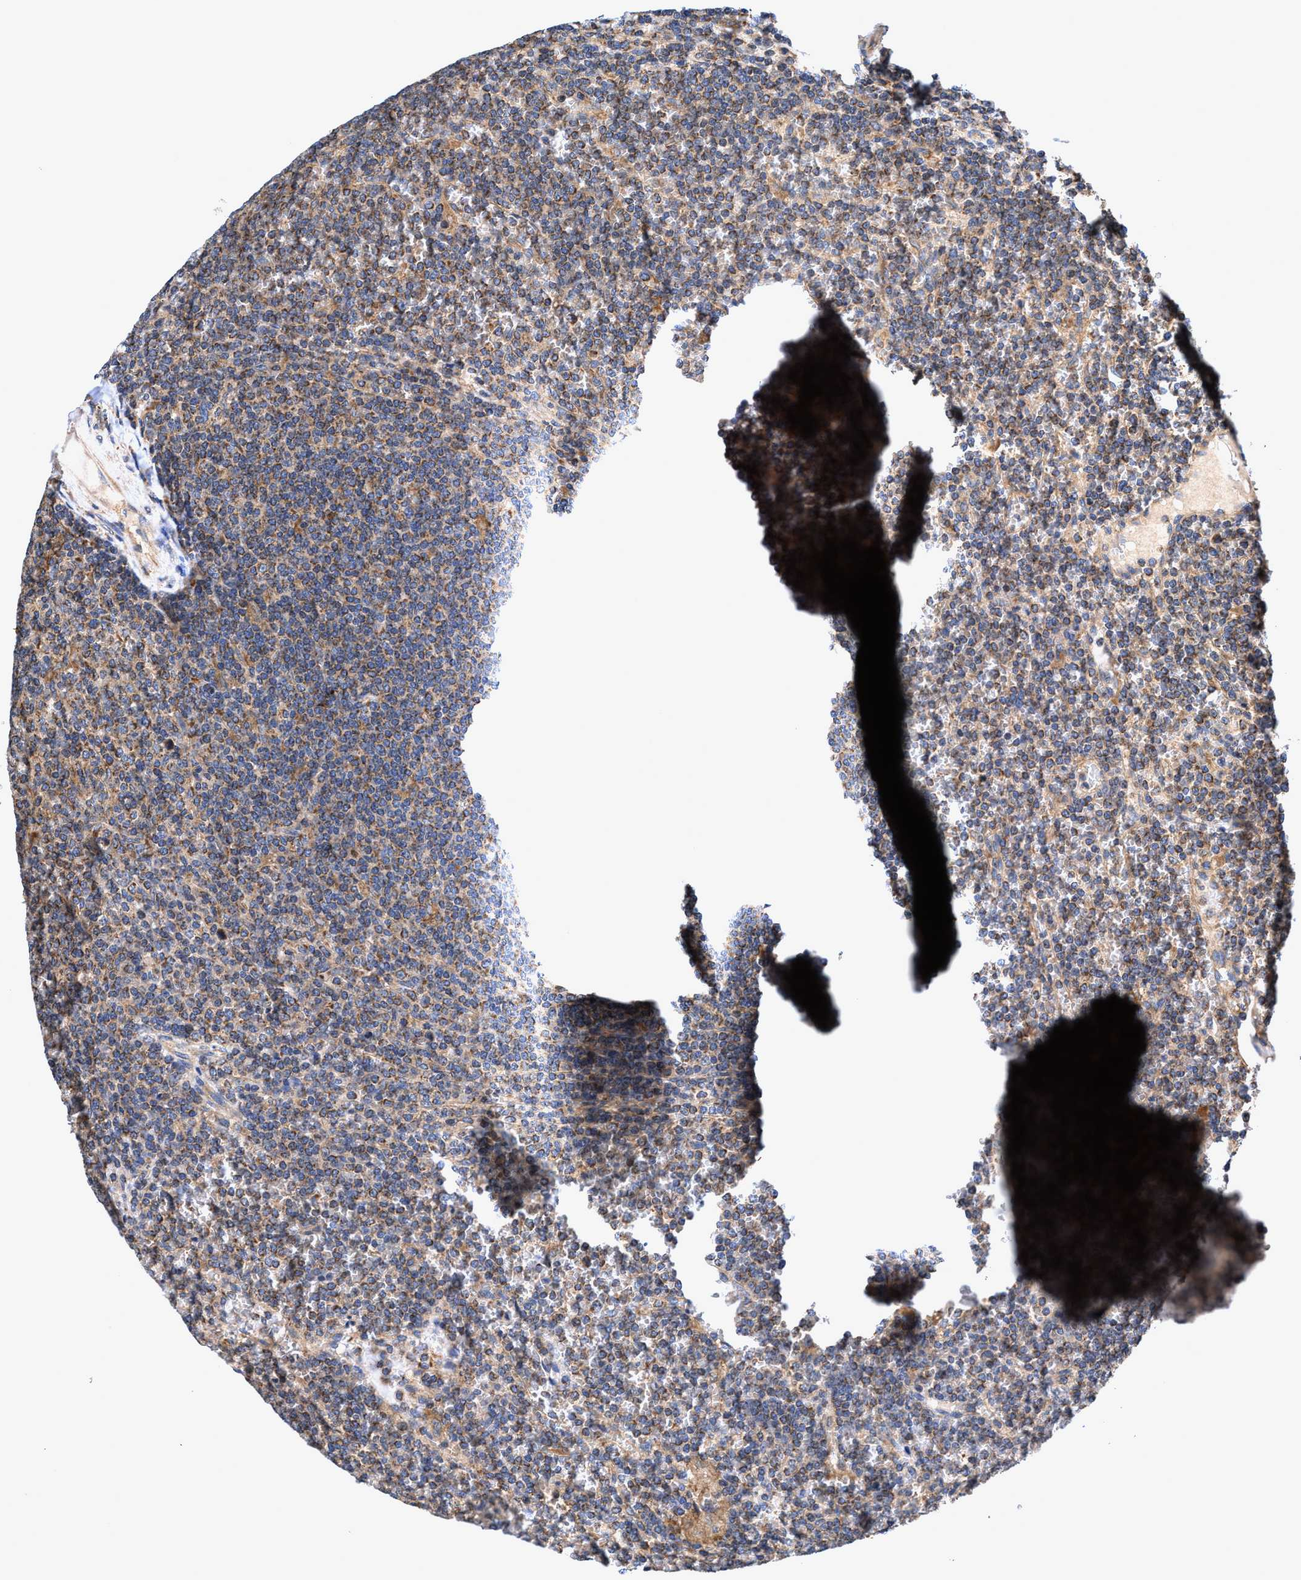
{"staining": {"intensity": "moderate", "quantity": ">75%", "location": "cytoplasmic/membranous"}, "tissue": "lymphoma", "cell_type": "Tumor cells", "image_type": "cancer", "snomed": [{"axis": "morphology", "description": "Malignant lymphoma, non-Hodgkin's type, Low grade"}, {"axis": "topography", "description": "Spleen"}], "caption": "The photomicrograph shows immunohistochemical staining of low-grade malignant lymphoma, non-Hodgkin's type. There is moderate cytoplasmic/membranous staining is seen in about >75% of tumor cells.", "gene": "EFNA4", "patient": {"sex": "female", "age": 19}}